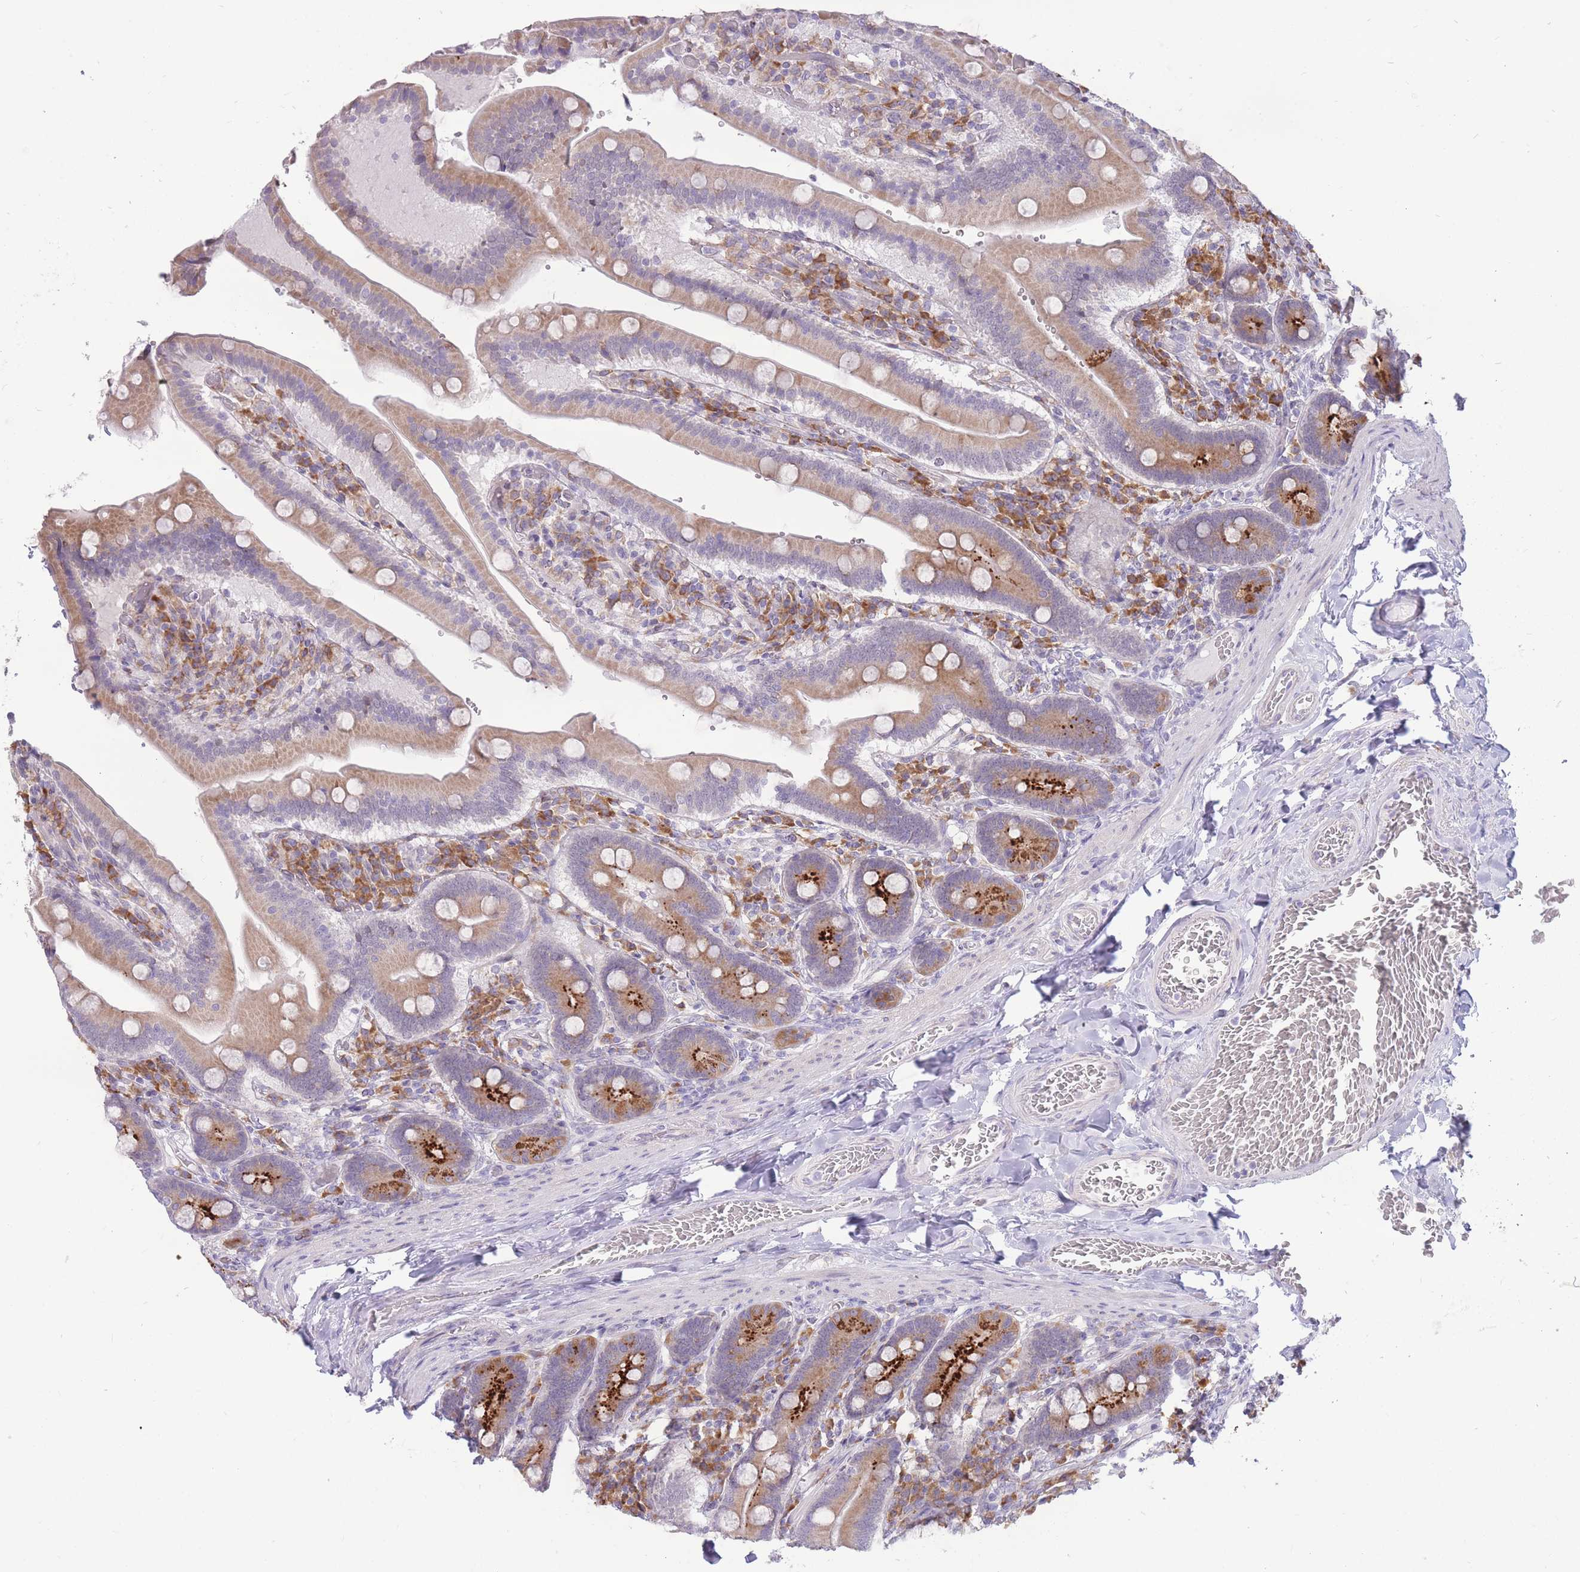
{"staining": {"intensity": "strong", "quantity": "25%-75%", "location": "cytoplasmic/membranous"}, "tissue": "duodenum", "cell_type": "Glandular cells", "image_type": "normal", "snomed": [{"axis": "morphology", "description": "Normal tissue, NOS"}, {"axis": "topography", "description": "Duodenum"}], "caption": "Immunohistochemistry (IHC) staining of normal duodenum, which shows high levels of strong cytoplasmic/membranous positivity in about 25%-75% of glandular cells indicating strong cytoplasmic/membranous protein staining. The staining was performed using DAB (3,3'-diaminobenzidine) (brown) for protein detection and nuclei were counterstained in hematoxylin (blue).", "gene": "TRAPPC5", "patient": {"sex": "female", "age": 62}}